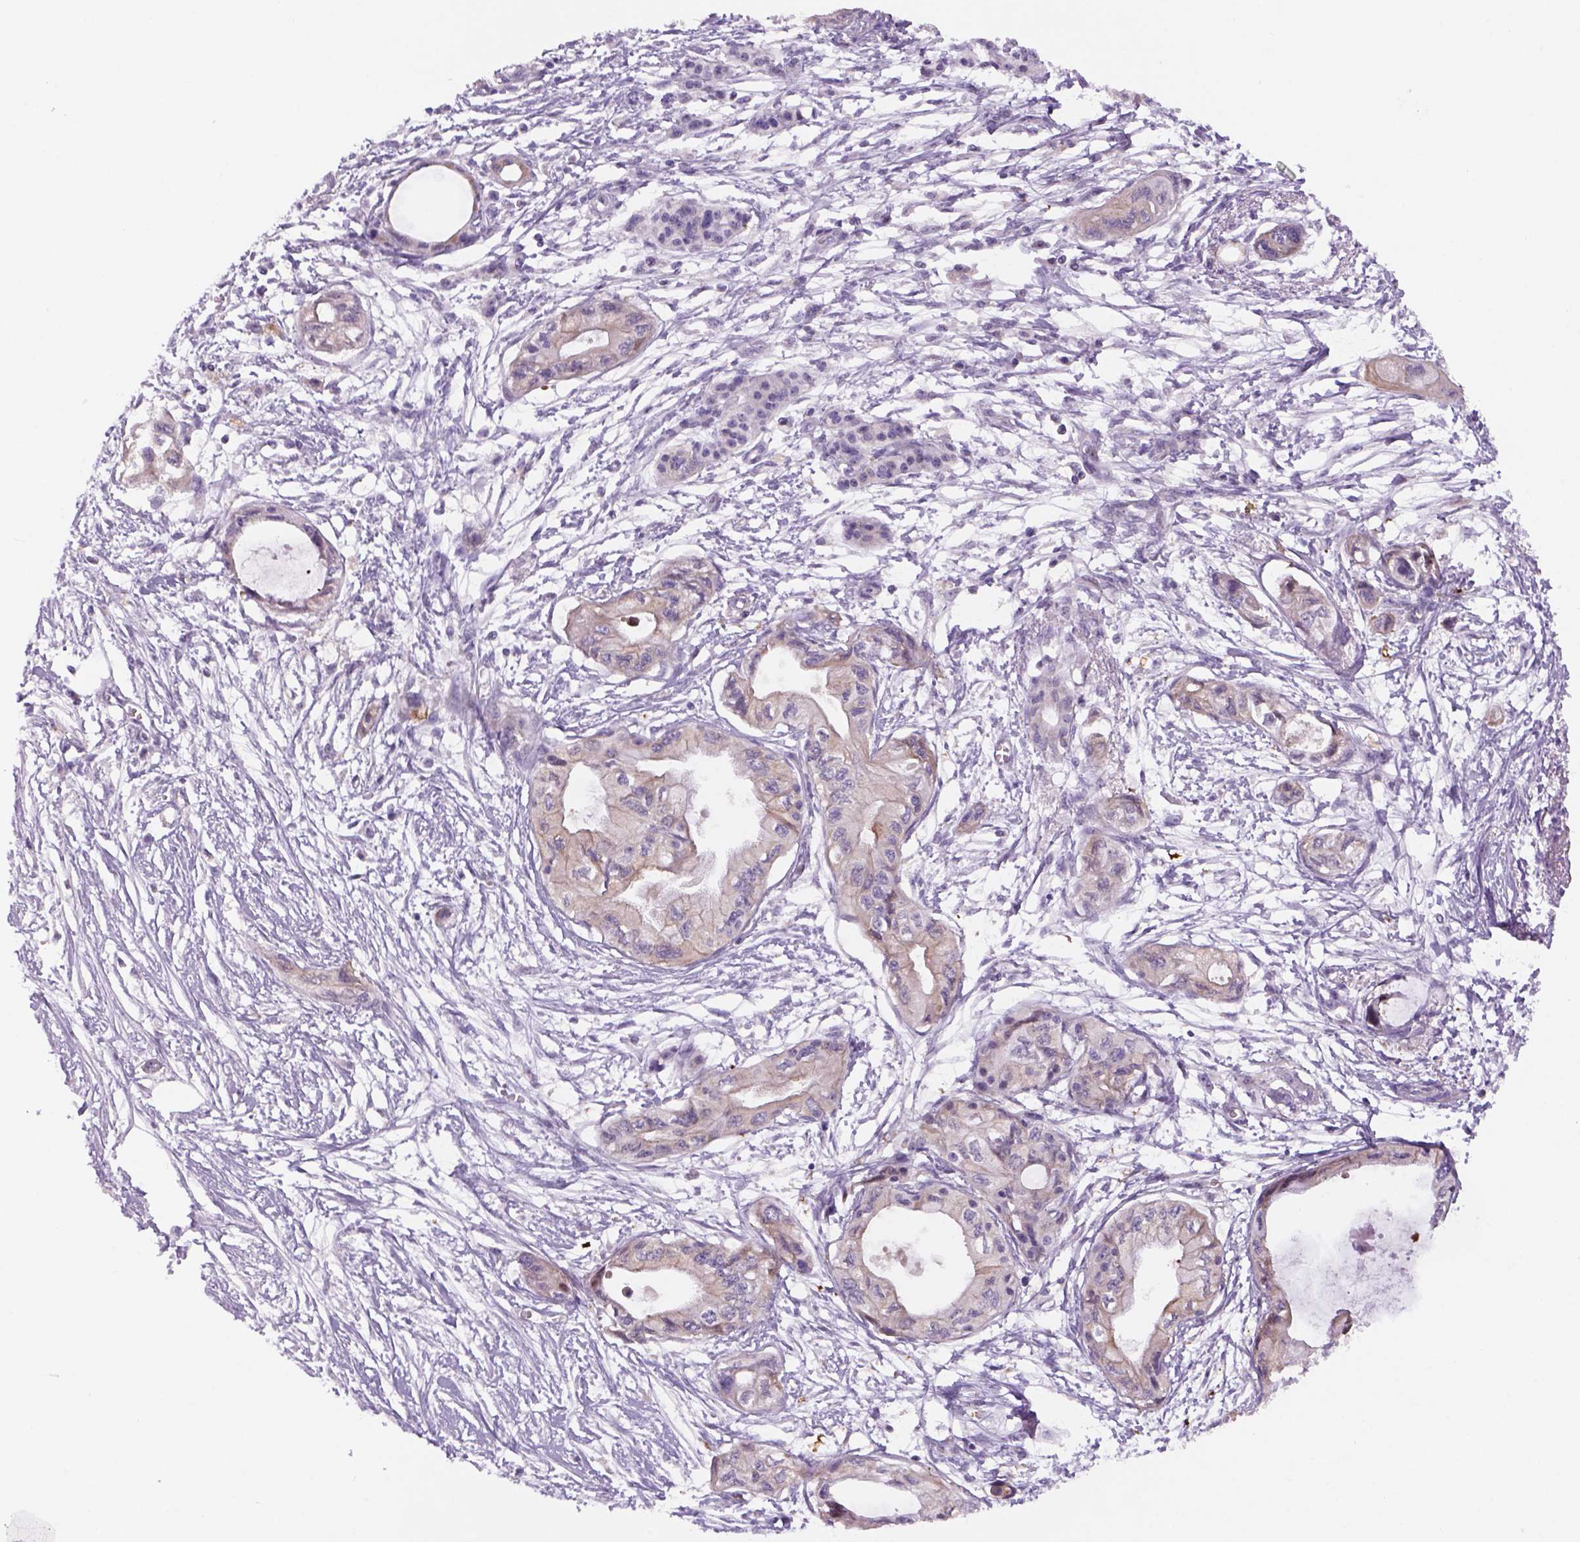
{"staining": {"intensity": "weak", "quantity": "<25%", "location": "cytoplasmic/membranous"}, "tissue": "pancreatic cancer", "cell_type": "Tumor cells", "image_type": "cancer", "snomed": [{"axis": "morphology", "description": "Adenocarcinoma, NOS"}, {"axis": "topography", "description": "Pancreas"}], "caption": "There is no significant positivity in tumor cells of adenocarcinoma (pancreatic).", "gene": "ADGRV1", "patient": {"sex": "female", "age": 76}}